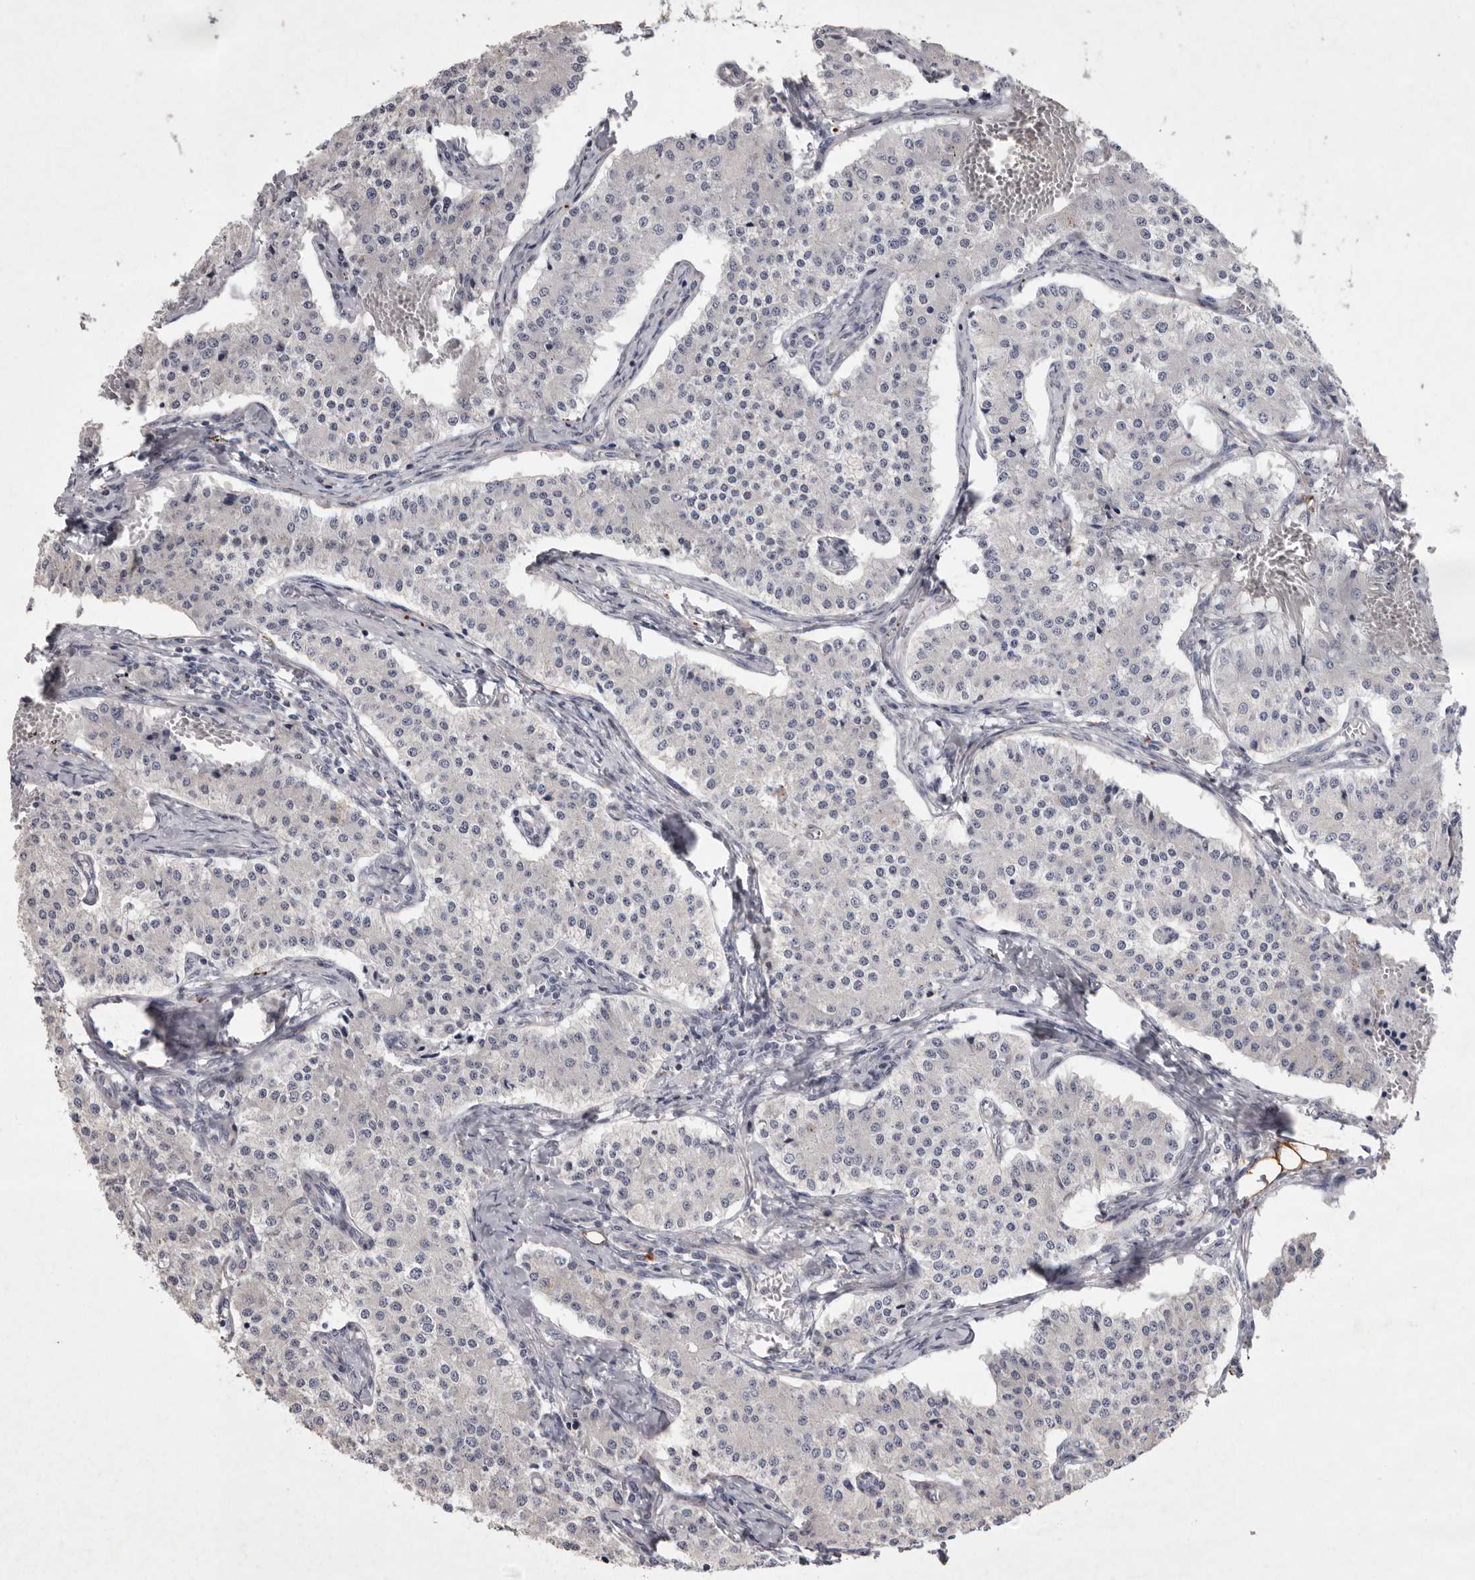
{"staining": {"intensity": "negative", "quantity": "none", "location": "none"}, "tissue": "carcinoid", "cell_type": "Tumor cells", "image_type": "cancer", "snomed": [{"axis": "morphology", "description": "Carcinoid, malignant, NOS"}, {"axis": "topography", "description": "Colon"}], "caption": "High power microscopy photomicrograph of an immunohistochemistry (IHC) photomicrograph of carcinoid, revealing no significant positivity in tumor cells.", "gene": "NKAIN4", "patient": {"sex": "female", "age": 52}}